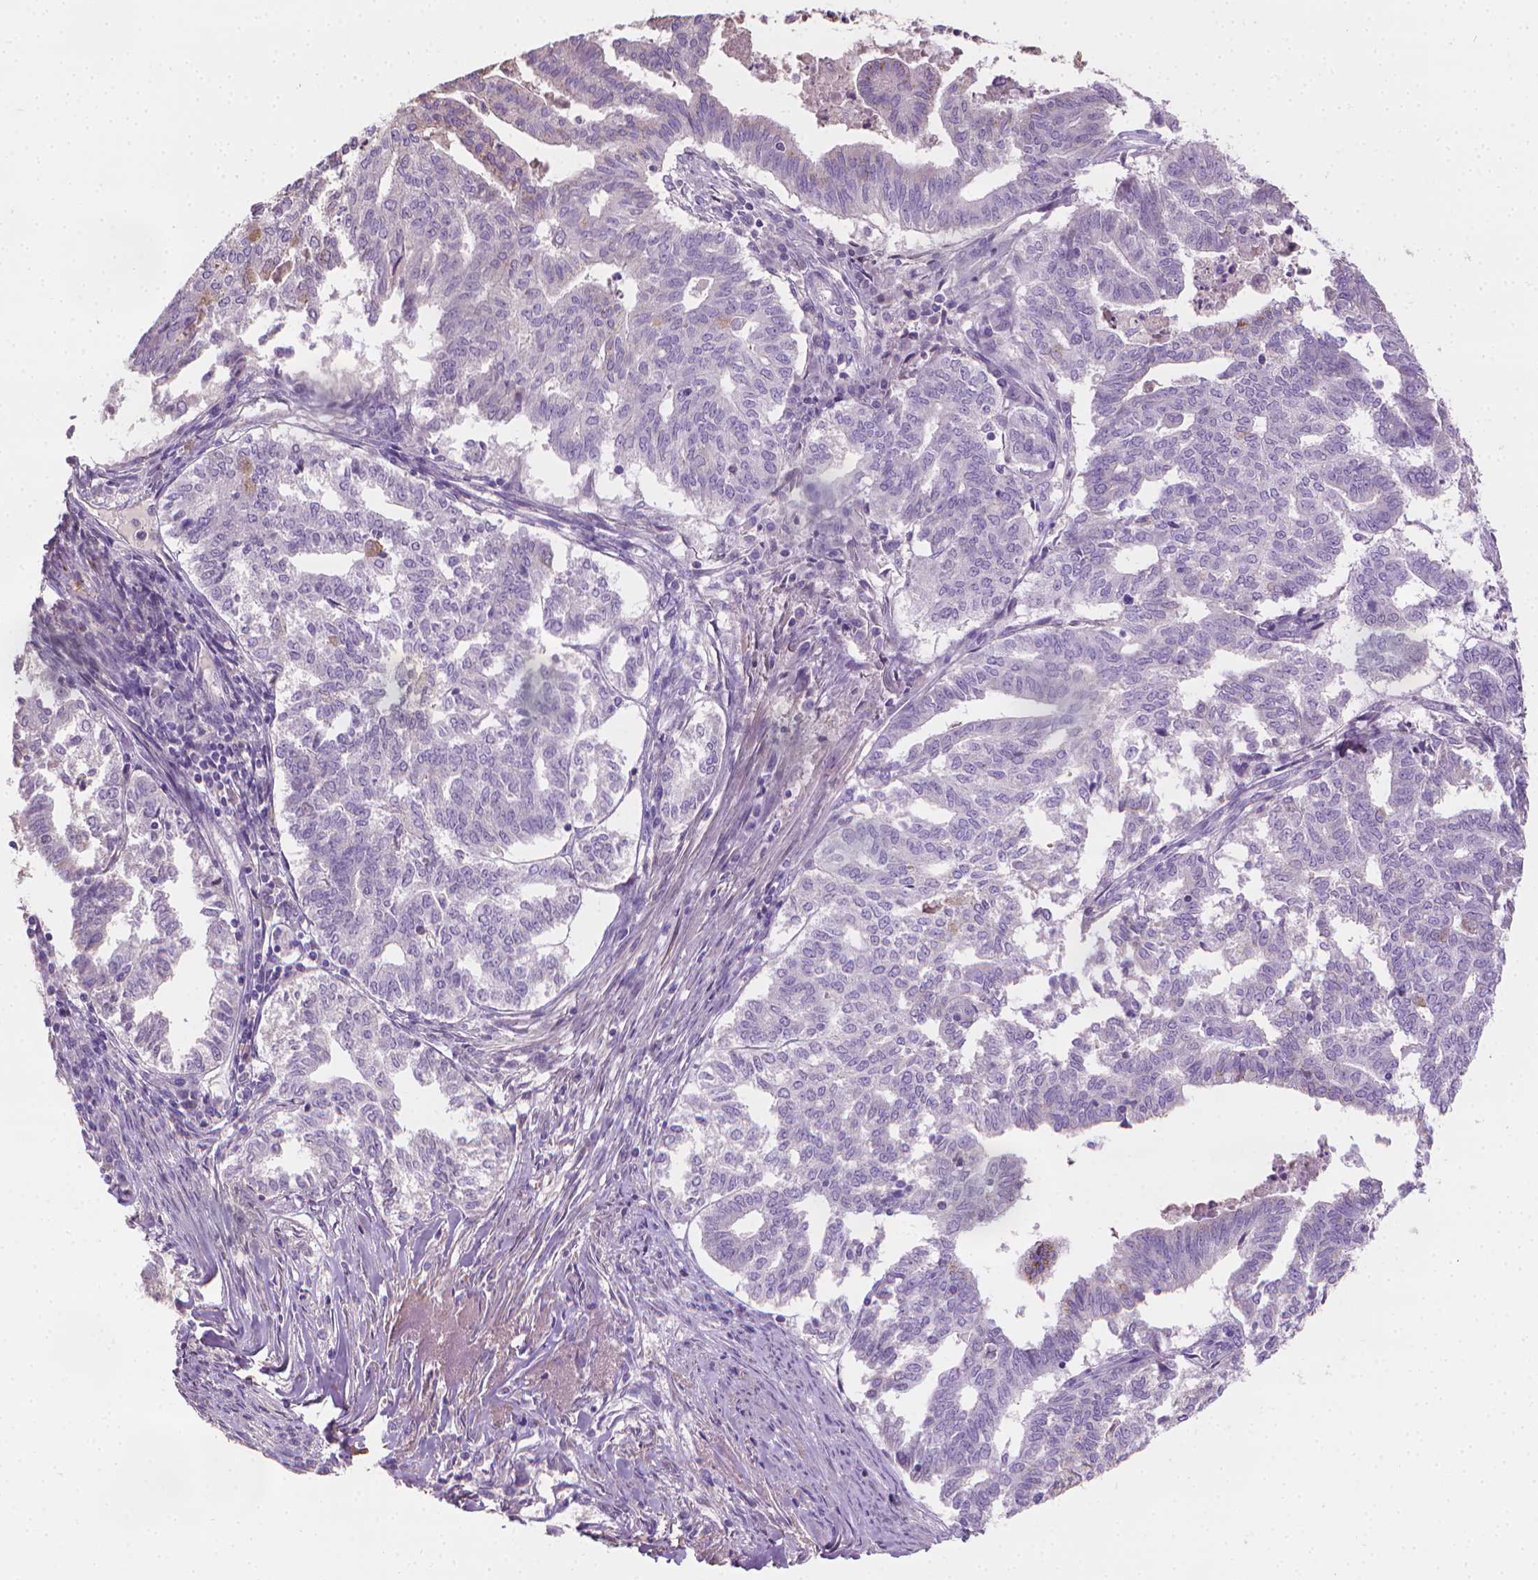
{"staining": {"intensity": "negative", "quantity": "none", "location": "none"}, "tissue": "endometrial cancer", "cell_type": "Tumor cells", "image_type": "cancer", "snomed": [{"axis": "morphology", "description": "Adenocarcinoma, NOS"}, {"axis": "topography", "description": "Endometrium"}], "caption": "Tumor cells are negative for protein expression in human adenocarcinoma (endometrial).", "gene": "CABCOCO1", "patient": {"sex": "female", "age": 79}}